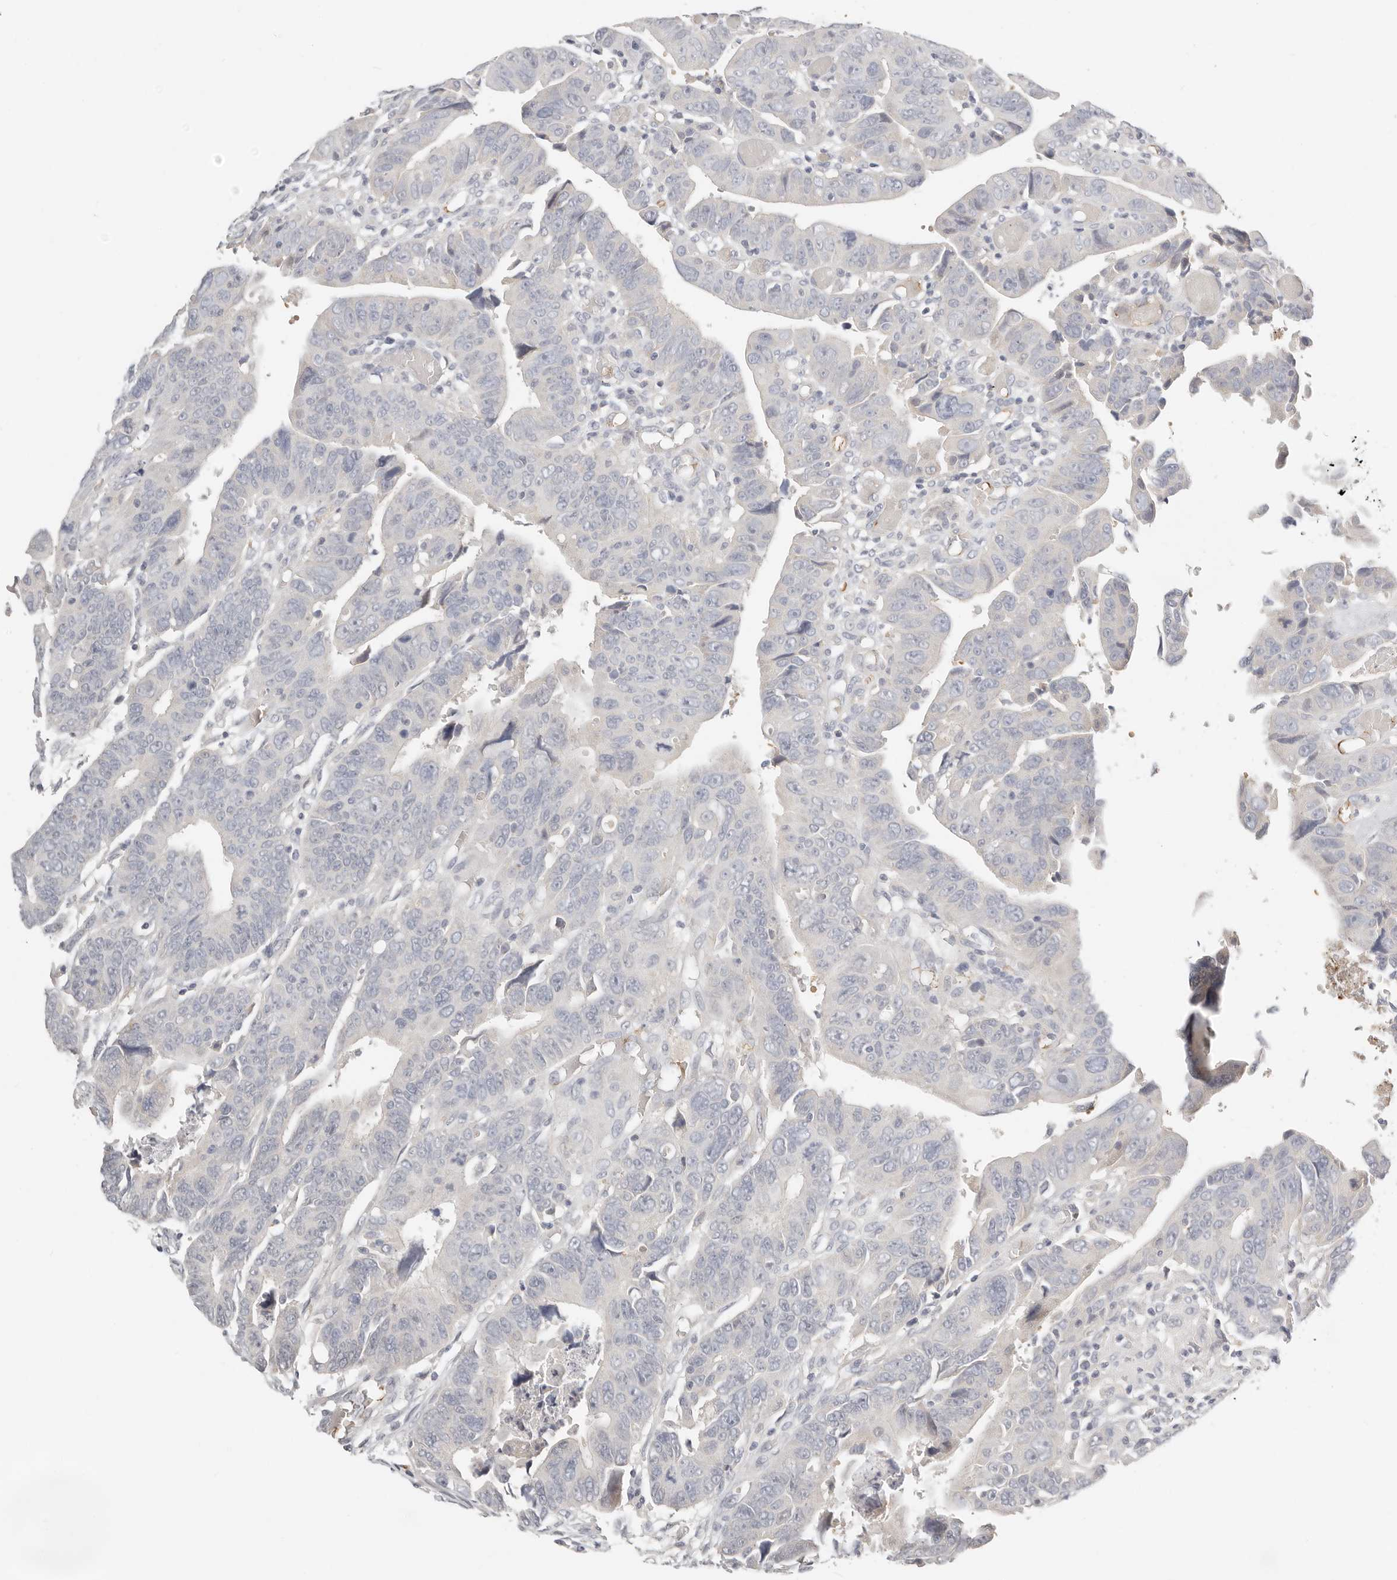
{"staining": {"intensity": "negative", "quantity": "none", "location": "none"}, "tissue": "colorectal cancer", "cell_type": "Tumor cells", "image_type": "cancer", "snomed": [{"axis": "morphology", "description": "Adenocarcinoma, NOS"}, {"axis": "topography", "description": "Rectum"}], "caption": "High power microscopy histopathology image of an IHC photomicrograph of colorectal cancer (adenocarcinoma), revealing no significant expression in tumor cells.", "gene": "TMEM63B", "patient": {"sex": "female", "age": 65}}